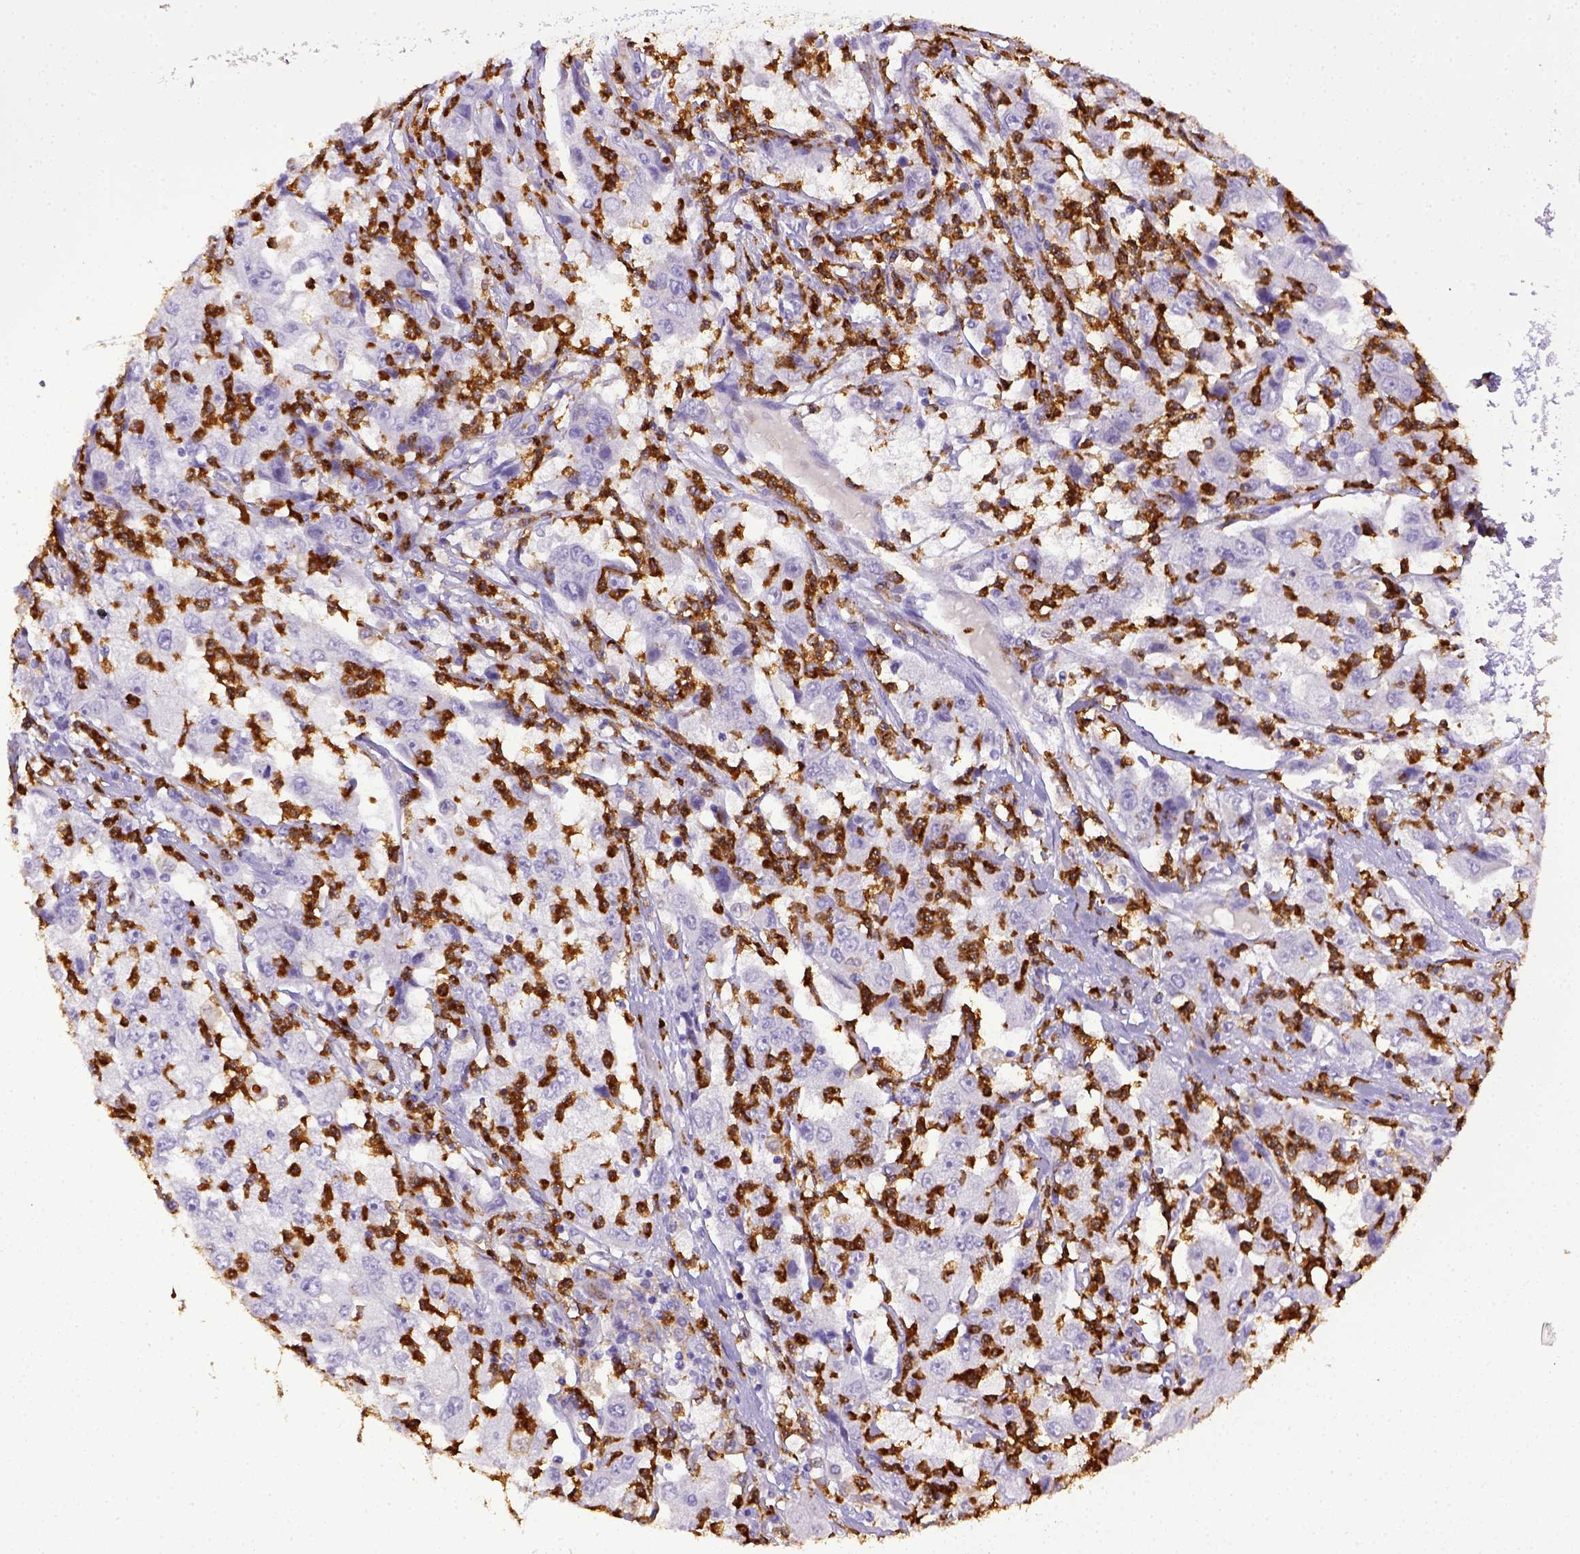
{"staining": {"intensity": "negative", "quantity": "none", "location": "none"}, "tissue": "cervical cancer", "cell_type": "Tumor cells", "image_type": "cancer", "snomed": [{"axis": "morphology", "description": "Squamous cell carcinoma, NOS"}, {"axis": "topography", "description": "Cervix"}], "caption": "Tumor cells are negative for brown protein staining in cervical squamous cell carcinoma.", "gene": "ITGAM", "patient": {"sex": "female", "age": 36}}